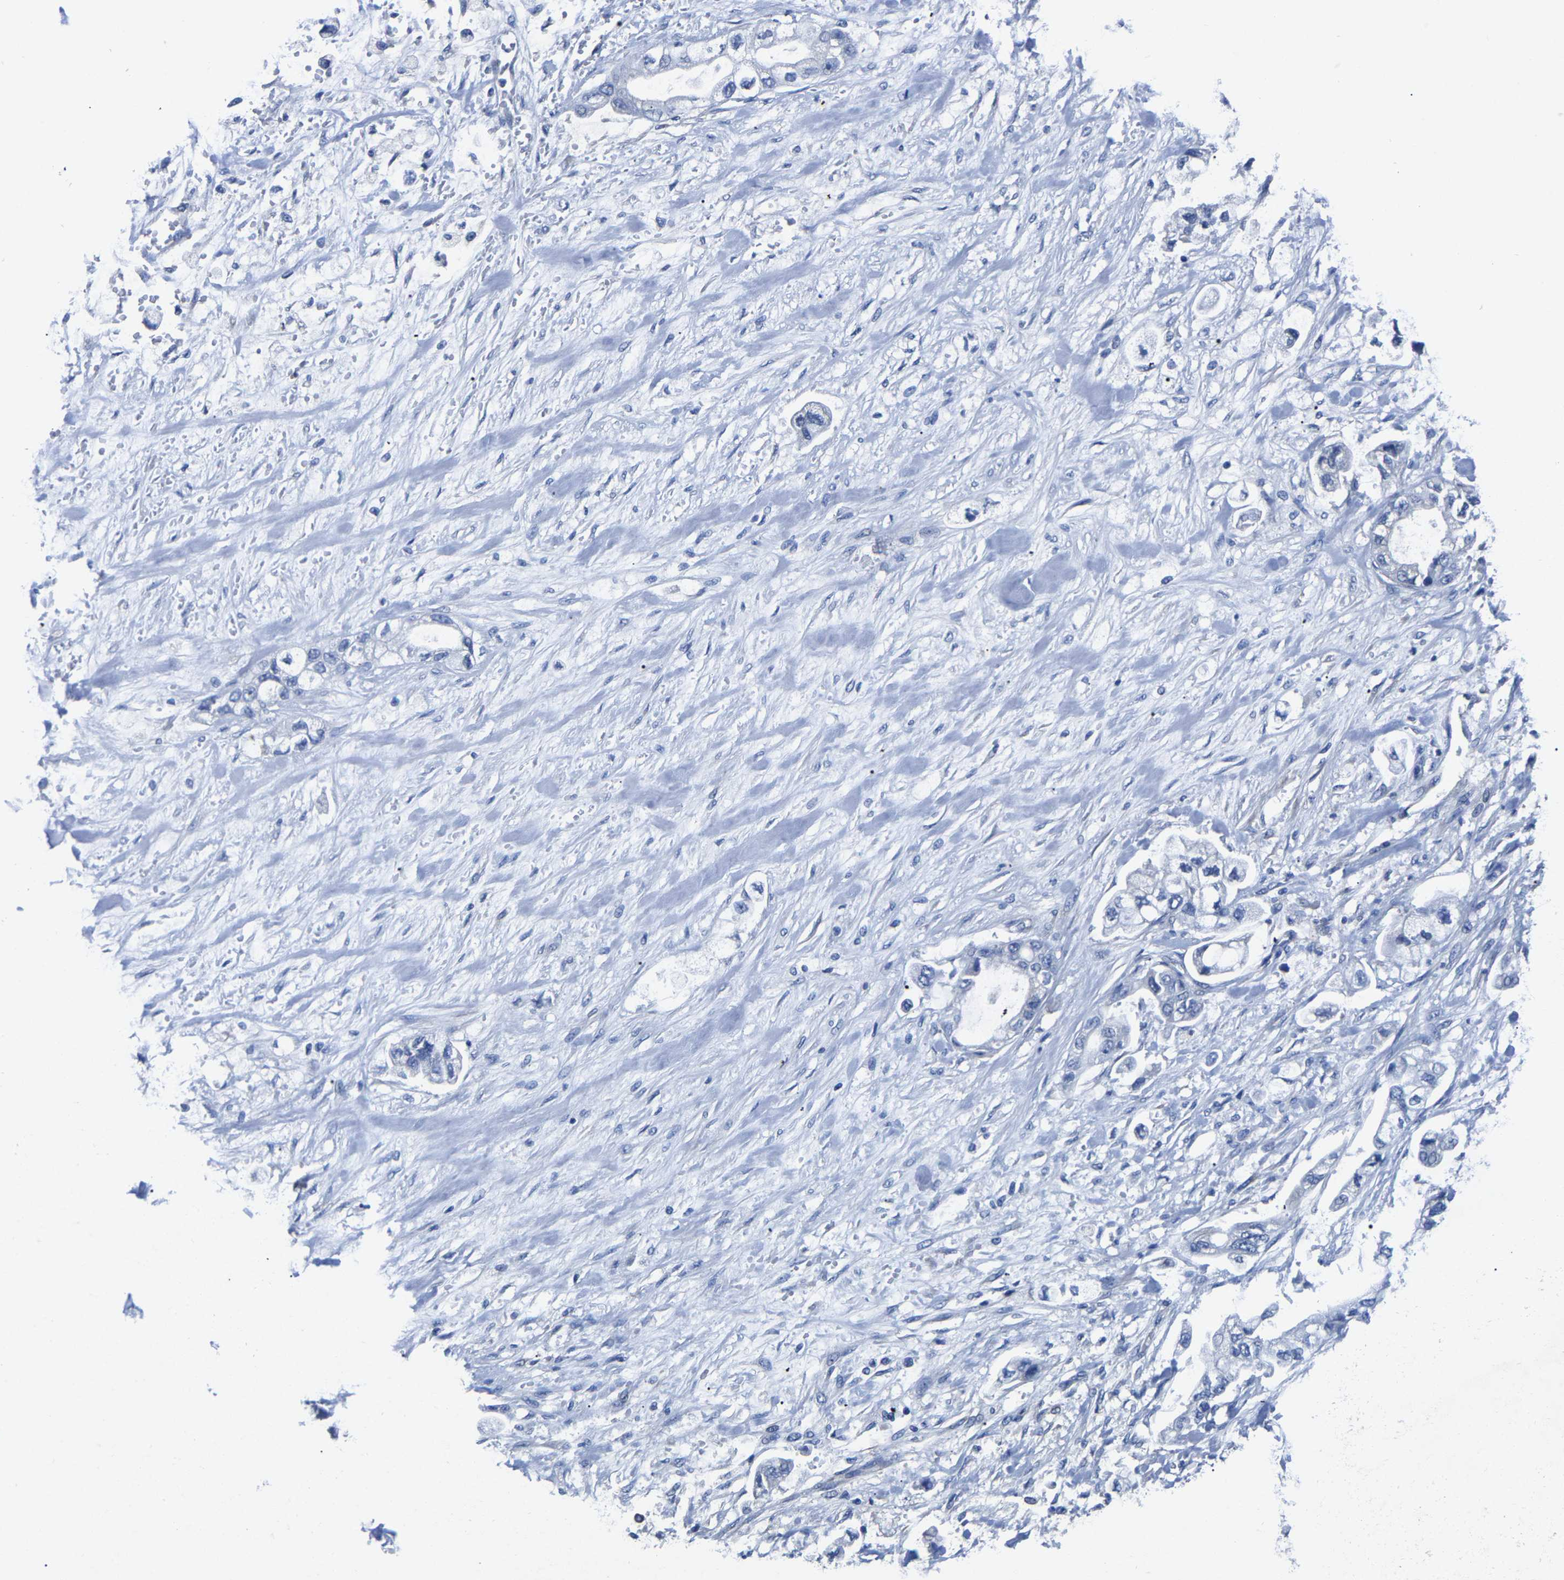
{"staining": {"intensity": "negative", "quantity": "none", "location": "none"}, "tissue": "stomach cancer", "cell_type": "Tumor cells", "image_type": "cancer", "snomed": [{"axis": "morphology", "description": "Normal tissue, NOS"}, {"axis": "morphology", "description": "Adenocarcinoma, NOS"}, {"axis": "topography", "description": "Stomach"}], "caption": "Protein analysis of adenocarcinoma (stomach) displays no significant staining in tumor cells.", "gene": "SRPK2", "patient": {"sex": "male", "age": 62}}